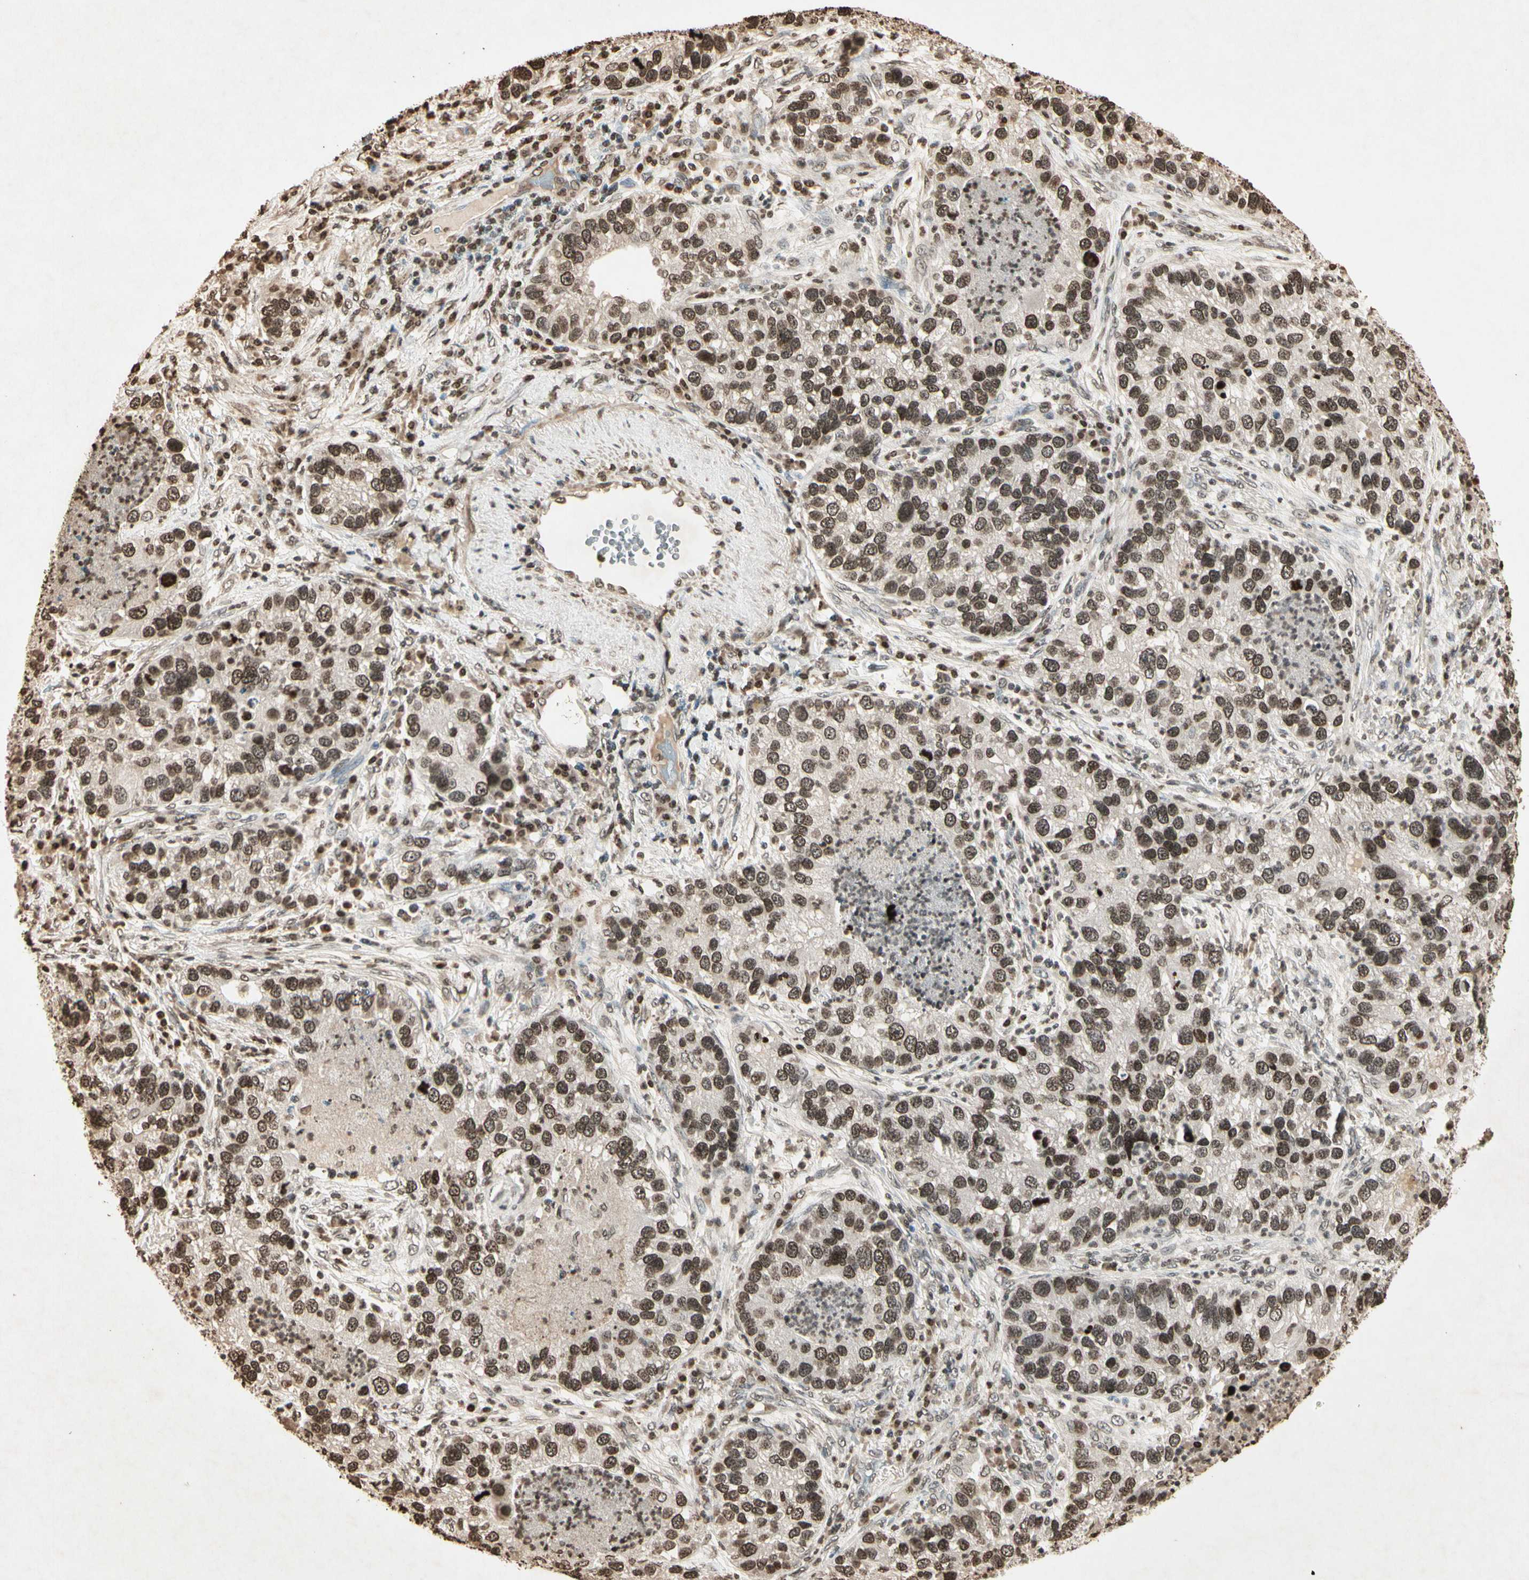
{"staining": {"intensity": "moderate", "quantity": "25%-75%", "location": "nuclear"}, "tissue": "lung cancer", "cell_type": "Tumor cells", "image_type": "cancer", "snomed": [{"axis": "morphology", "description": "Normal tissue, NOS"}, {"axis": "morphology", "description": "Adenocarcinoma, NOS"}, {"axis": "topography", "description": "Bronchus"}, {"axis": "topography", "description": "Lung"}], "caption": "This histopathology image demonstrates IHC staining of adenocarcinoma (lung), with medium moderate nuclear positivity in about 25%-75% of tumor cells.", "gene": "TOP1", "patient": {"sex": "male", "age": 54}}